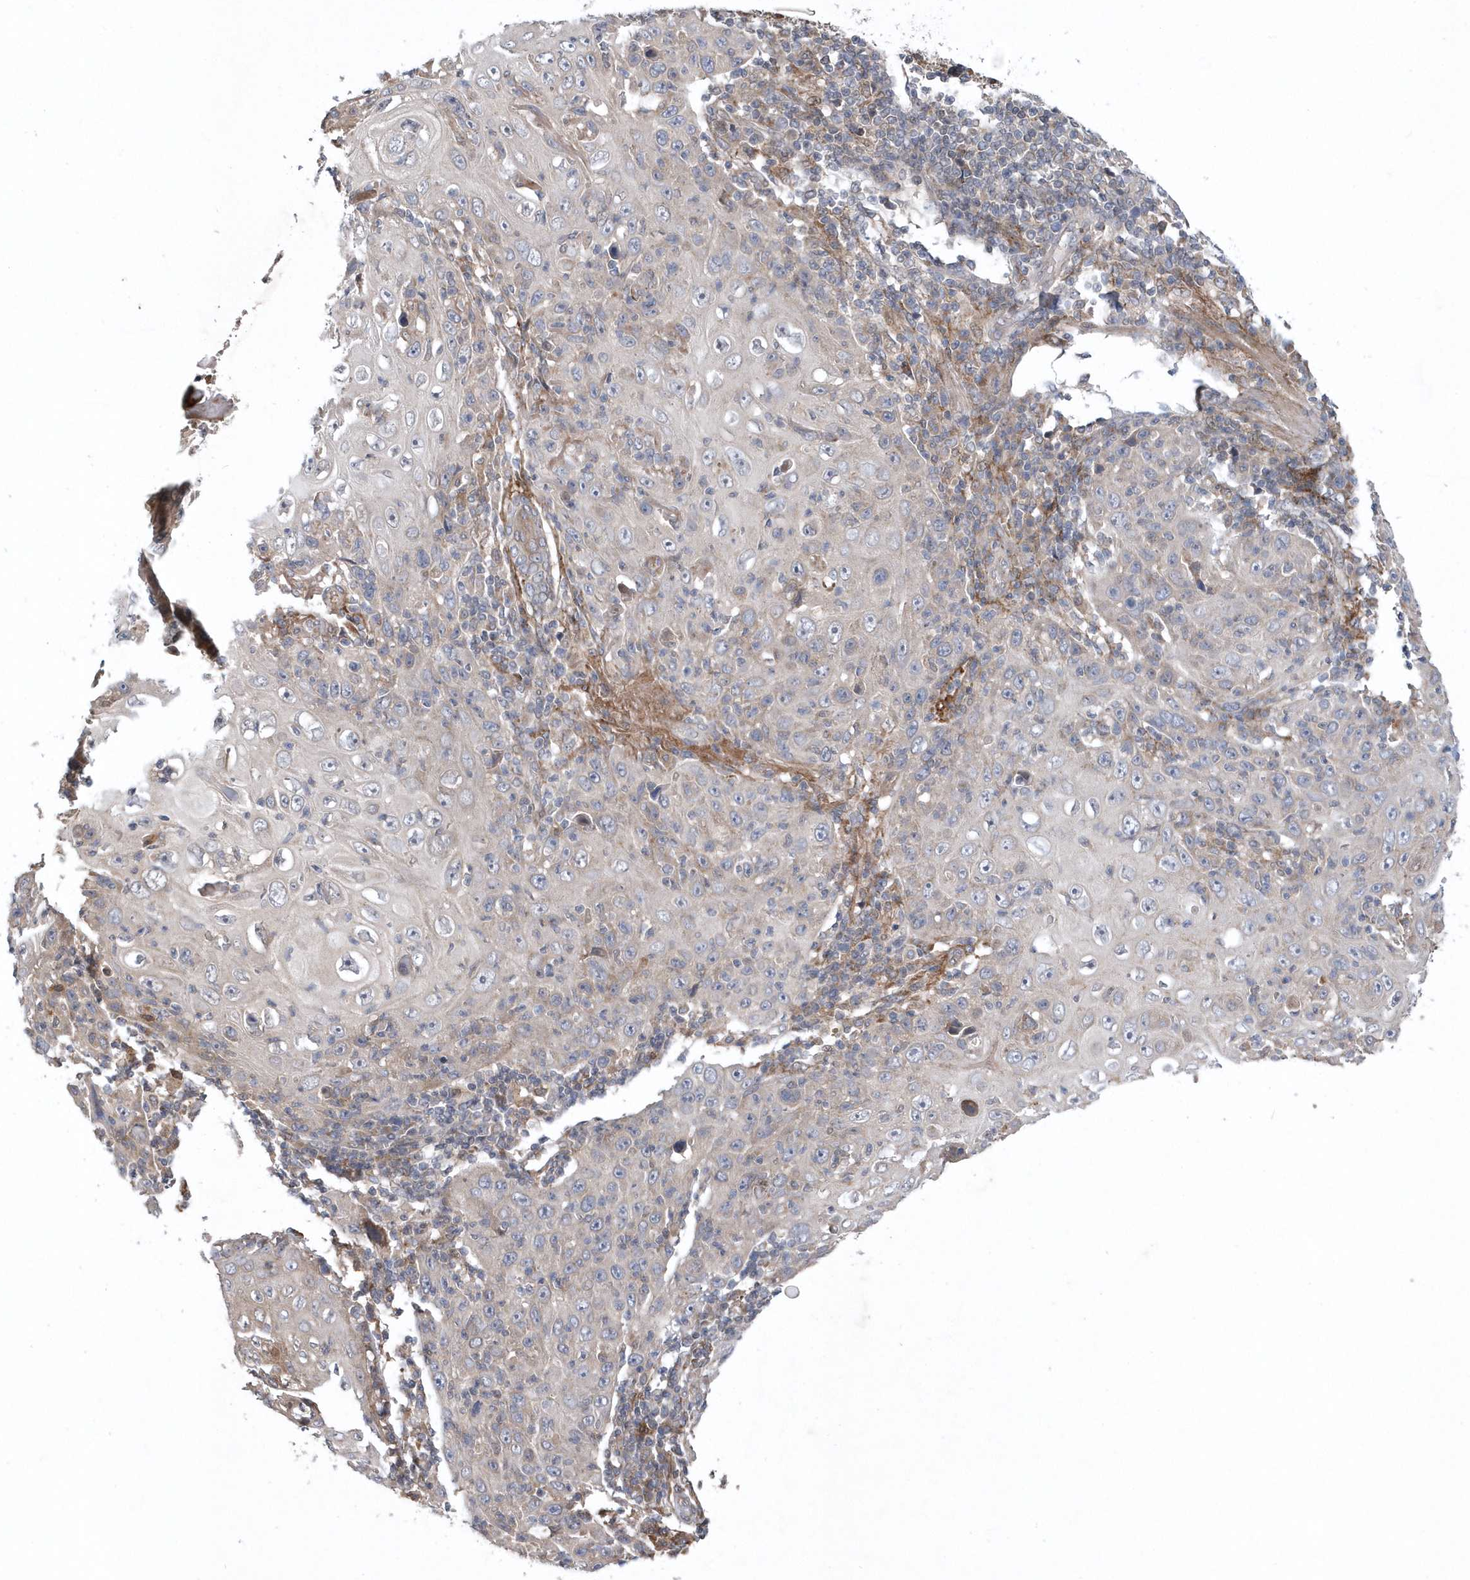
{"staining": {"intensity": "negative", "quantity": "none", "location": "none"}, "tissue": "skin cancer", "cell_type": "Tumor cells", "image_type": "cancer", "snomed": [{"axis": "morphology", "description": "Squamous cell carcinoma, NOS"}, {"axis": "topography", "description": "Skin"}], "caption": "Squamous cell carcinoma (skin) was stained to show a protein in brown. There is no significant expression in tumor cells.", "gene": "HMGCS1", "patient": {"sex": "female", "age": 88}}